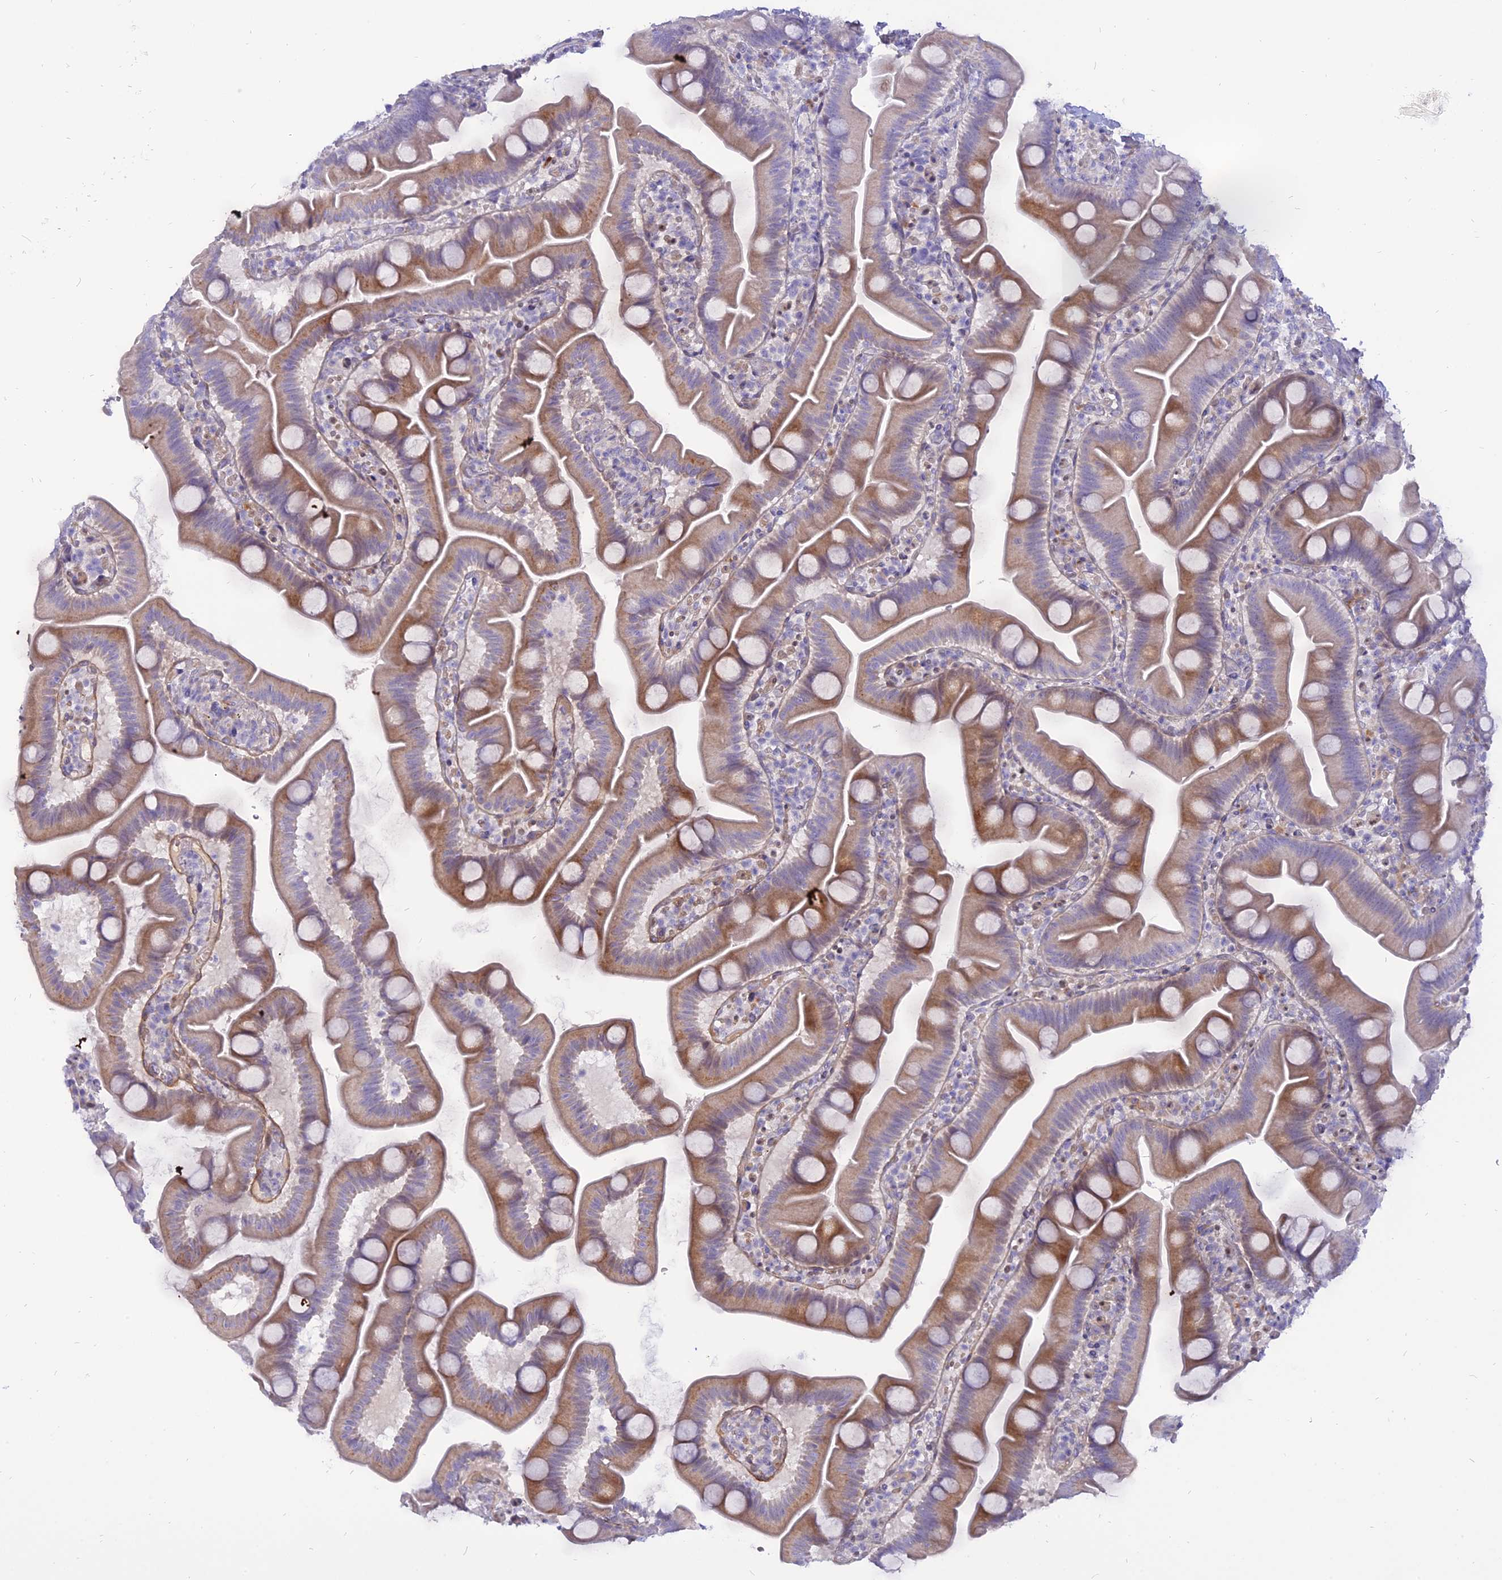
{"staining": {"intensity": "moderate", "quantity": ">75%", "location": "cytoplasmic/membranous"}, "tissue": "small intestine", "cell_type": "Glandular cells", "image_type": "normal", "snomed": [{"axis": "morphology", "description": "Normal tissue, NOS"}, {"axis": "topography", "description": "Small intestine"}], "caption": "Immunohistochemical staining of normal small intestine demonstrates moderate cytoplasmic/membranous protein expression in about >75% of glandular cells.", "gene": "MBD3L1", "patient": {"sex": "female", "age": 68}}